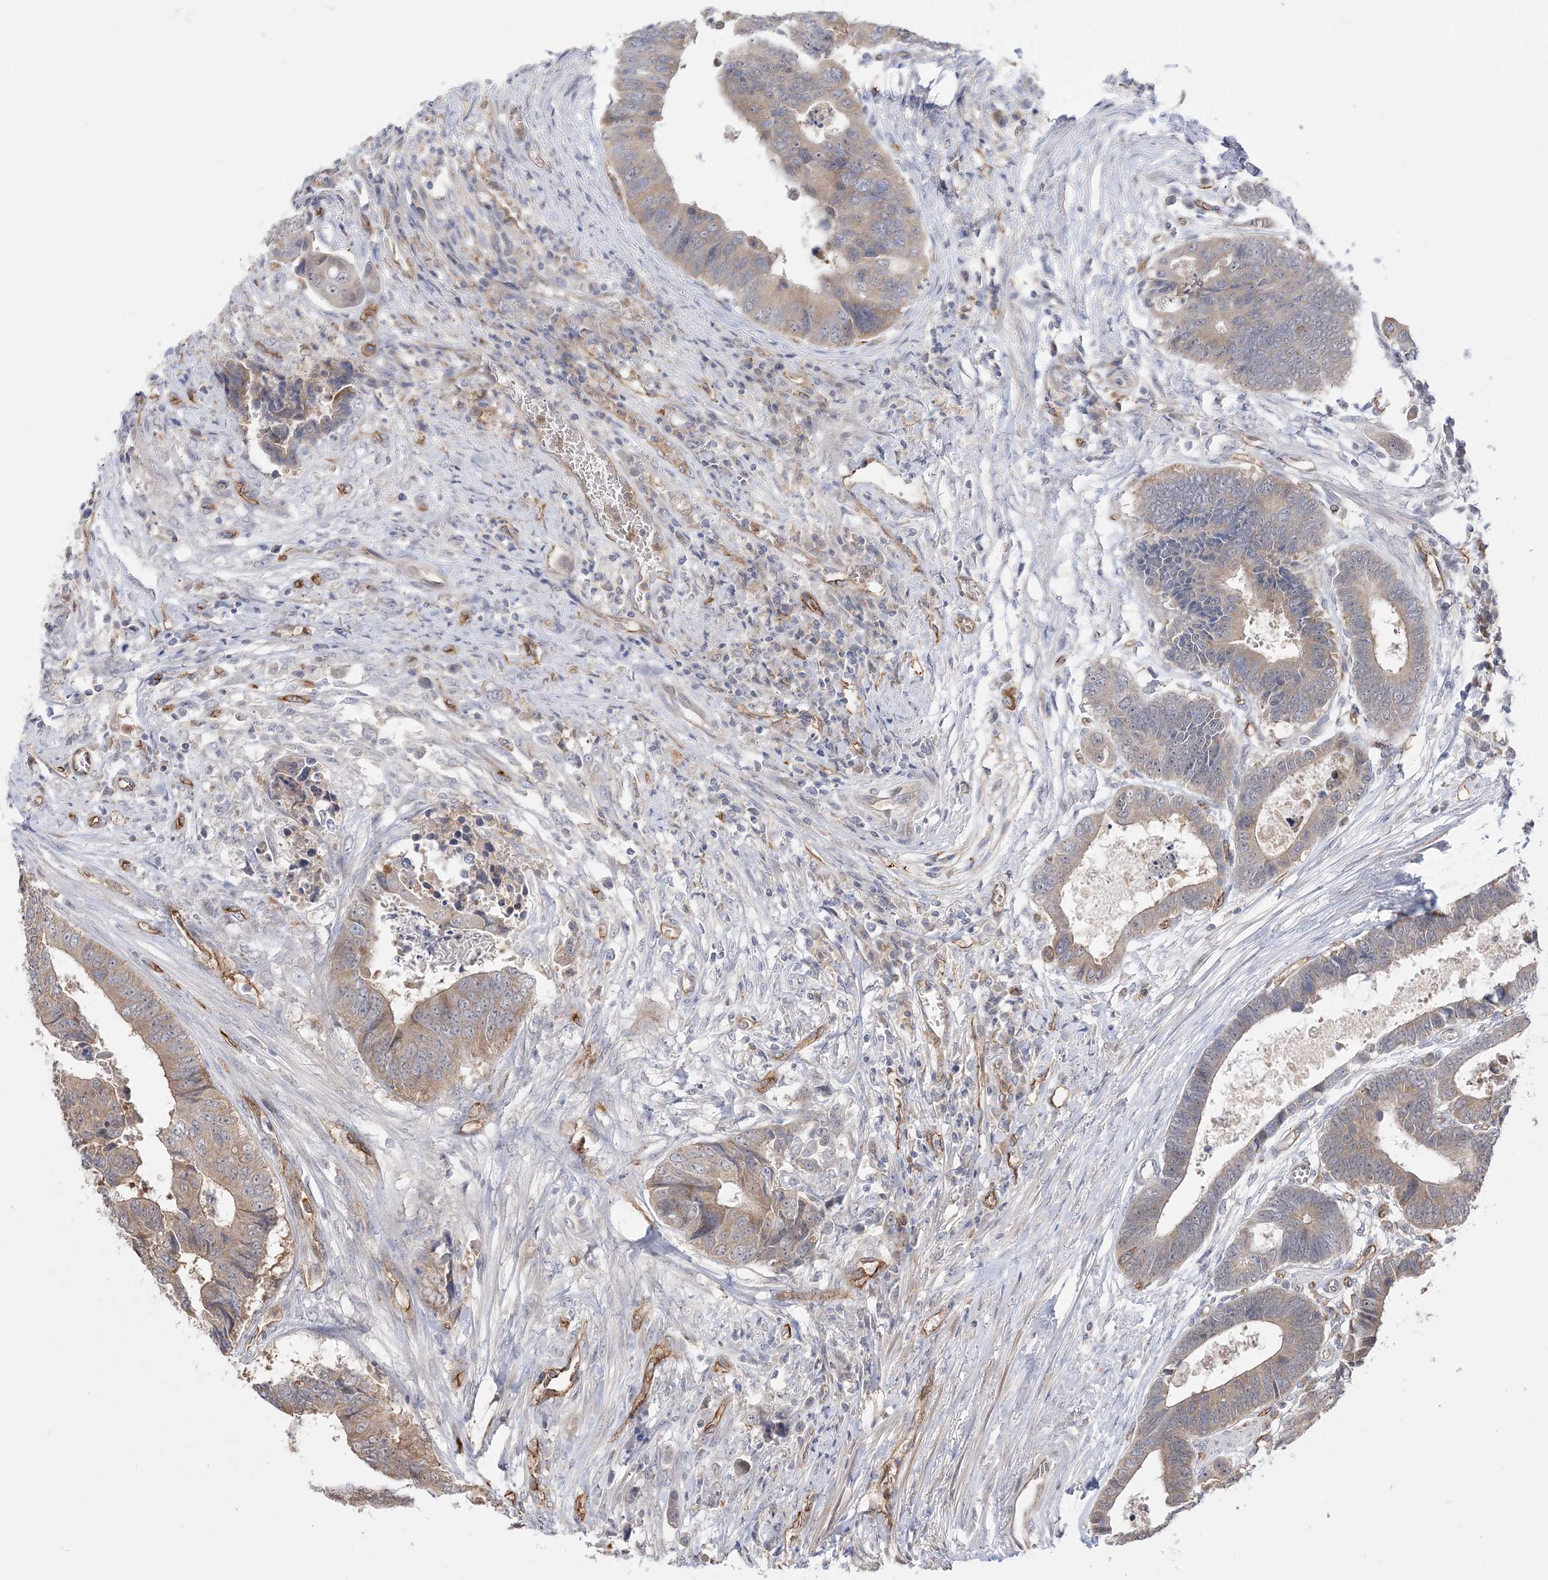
{"staining": {"intensity": "moderate", "quantity": "25%-75%", "location": "cytoplasmic/membranous"}, "tissue": "colorectal cancer", "cell_type": "Tumor cells", "image_type": "cancer", "snomed": [{"axis": "morphology", "description": "Adenocarcinoma, NOS"}, {"axis": "topography", "description": "Rectum"}], "caption": "Human adenocarcinoma (colorectal) stained with a brown dye demonstrates moderate cytoplasmic/membranous positive staining in approximately 25%-75% of tumor cells.", "gene": "FARSB", "patient": {"sex": "male", "age": 84}}